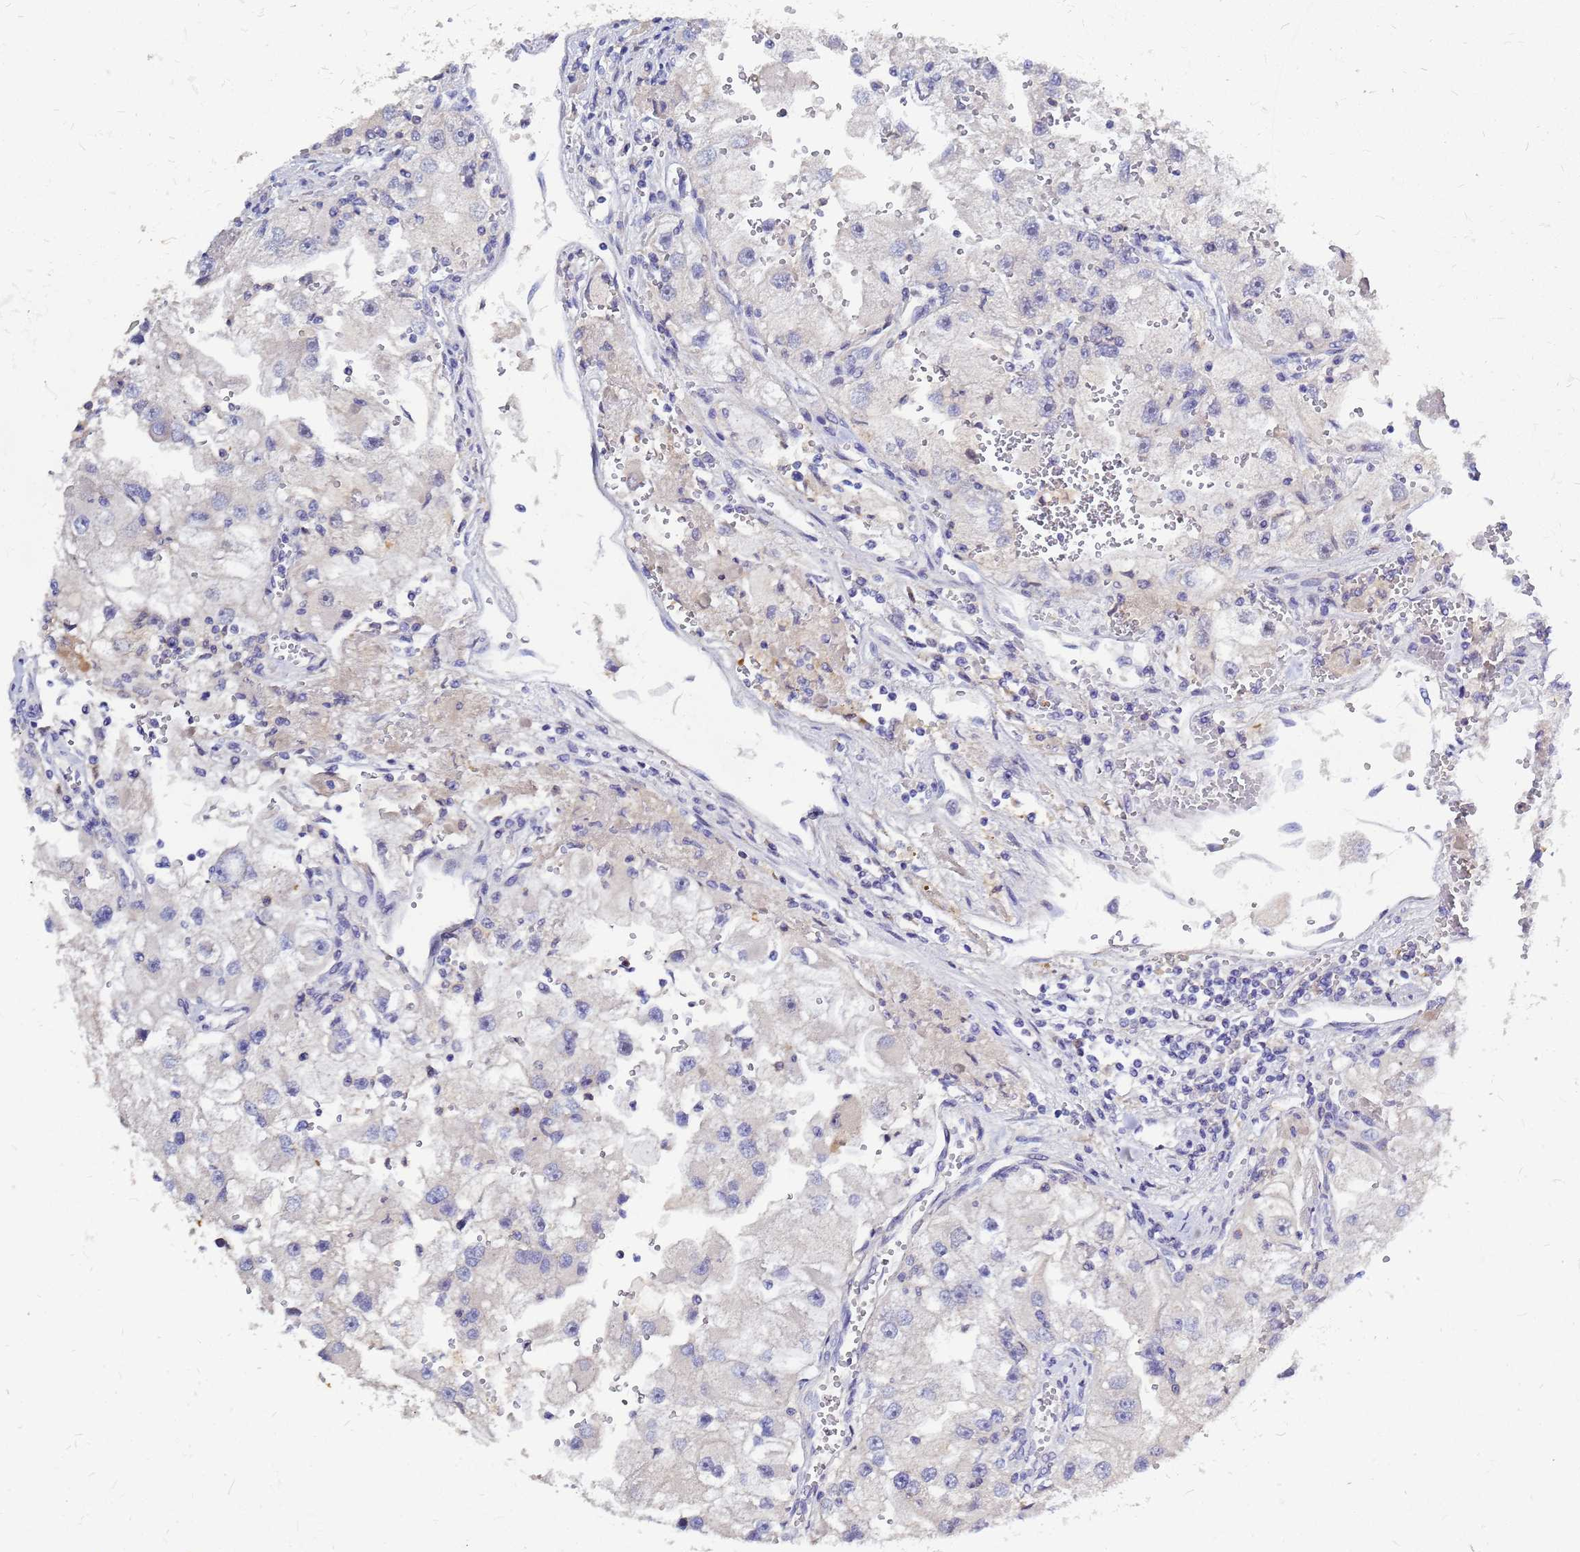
{"staining": {"intensity": "negative", "quantity": "none", "location": "none"}, "tissue": "renal cancer", "cell_type": "Tumor cells", "image_type": "cancer", "snomed": [{"axis": "morphology", "description": "Adenocarcinoma, NOS"}, {"axis": "topography", "description": "Kidney"}], "caption": "Immunohistochemical staining of renal cancer (adenocarcinoma) shows no significant expression in tumor cells. (IHC, brightfield microscopy, high magnification).", "gene": "SRGAP3", "patient": {"sex": "male", "age": 63}}